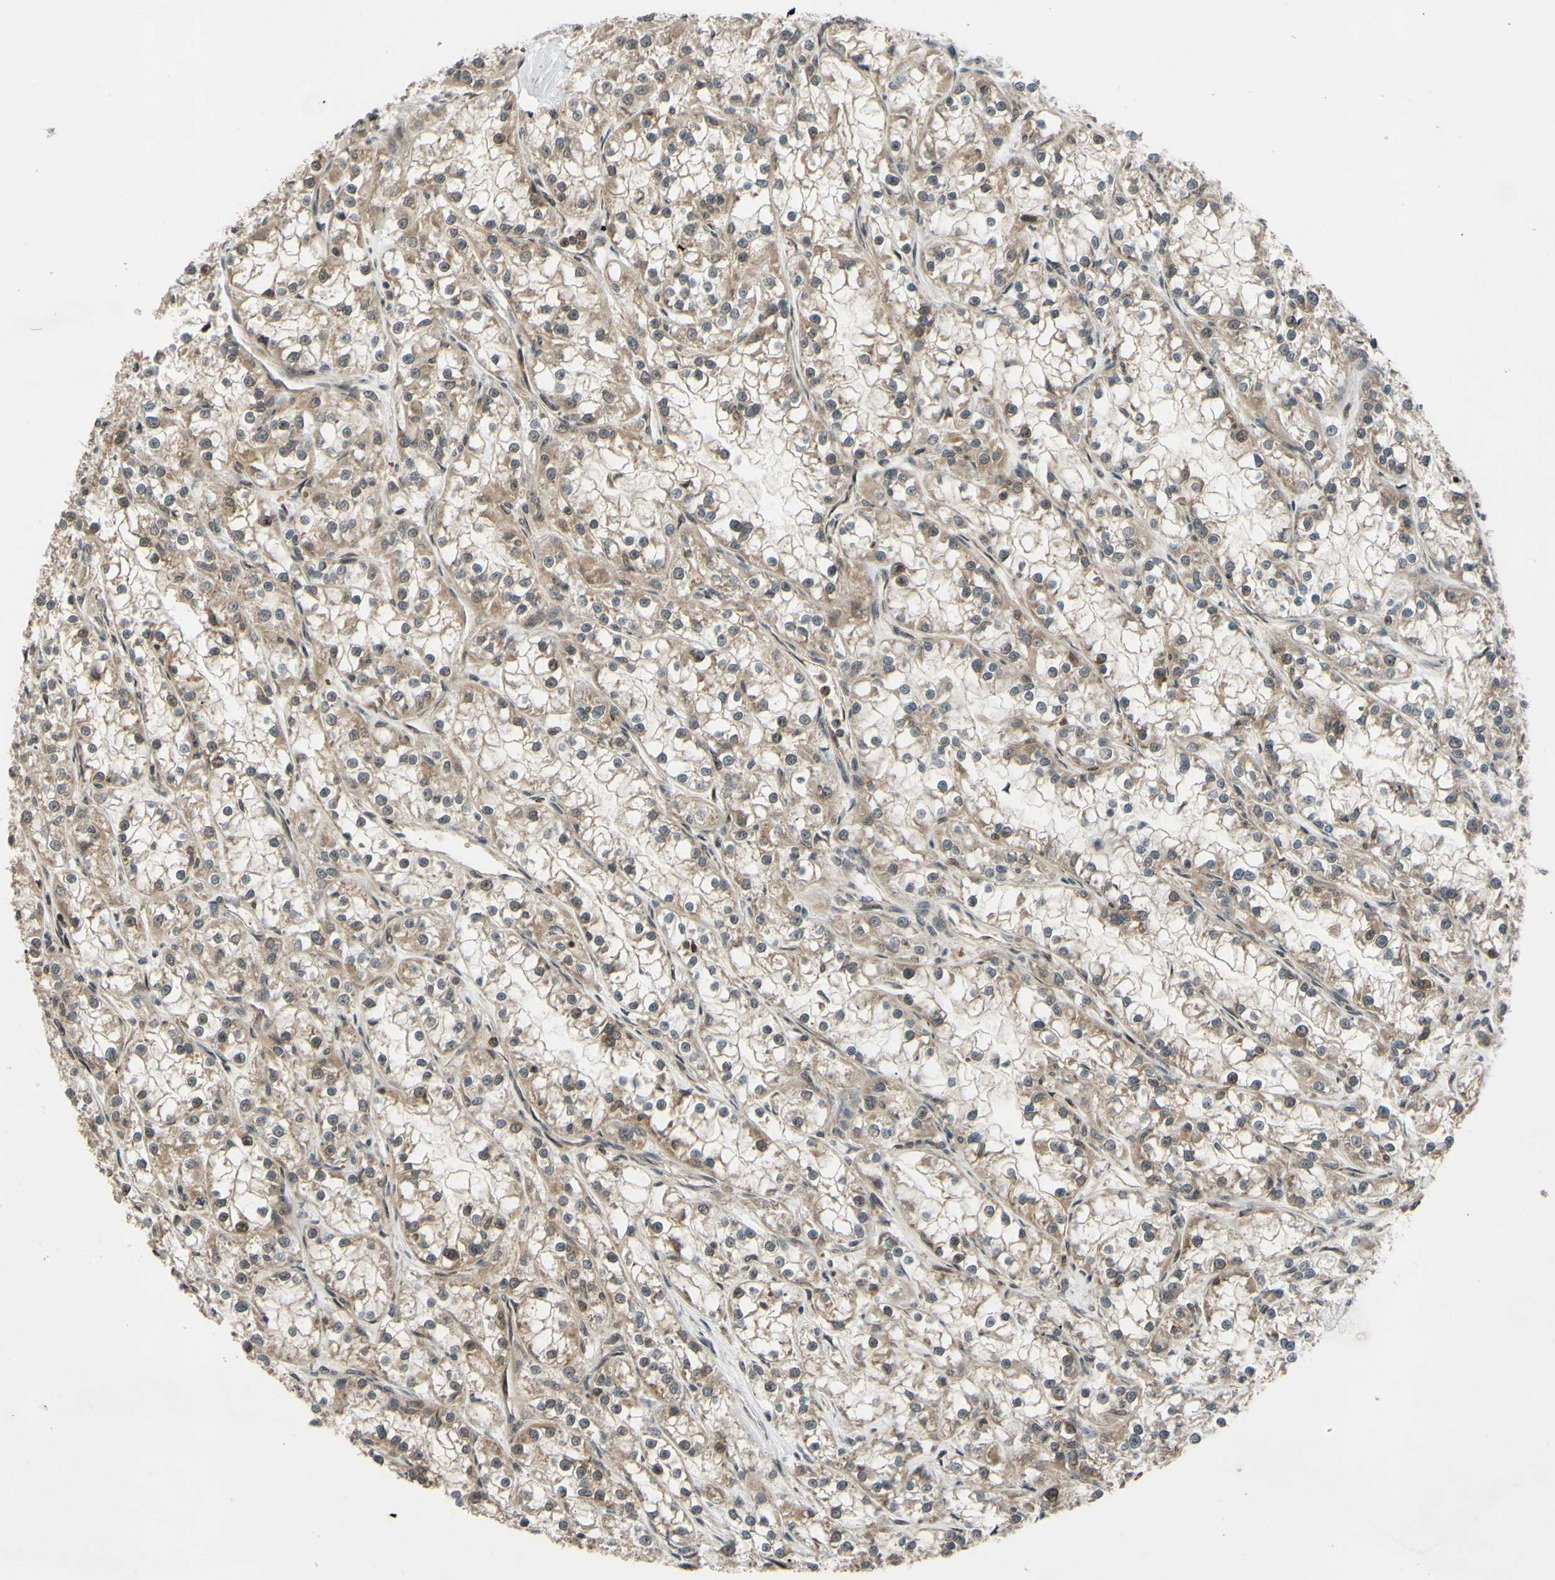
{"staining": {"intensity": "moderate", "quantity": ">75%", "location": "cytoplasmic/membranous"}, "tissue": "renal cancer", "cell_type": "Tumor cells", "image_type": "cancer", "snomed": [{"axis": "morphology", "description": "Adenocarcinoma, NOS"}, {"axis": "topography", "description": "Kidney"}], "caption": "IHC histopathology image of neoplastic tissue: renal cancer (adenocarcinoma) stained using IHC demonstrates medium levels of moderate protein expression localized specifically in the cytoplasmic/membranous of tumor cells, appearing as a cytoplasmic/membranous brown color.", "gene": "ABCC8", "patient": {"sex": "female", "age": 52}}